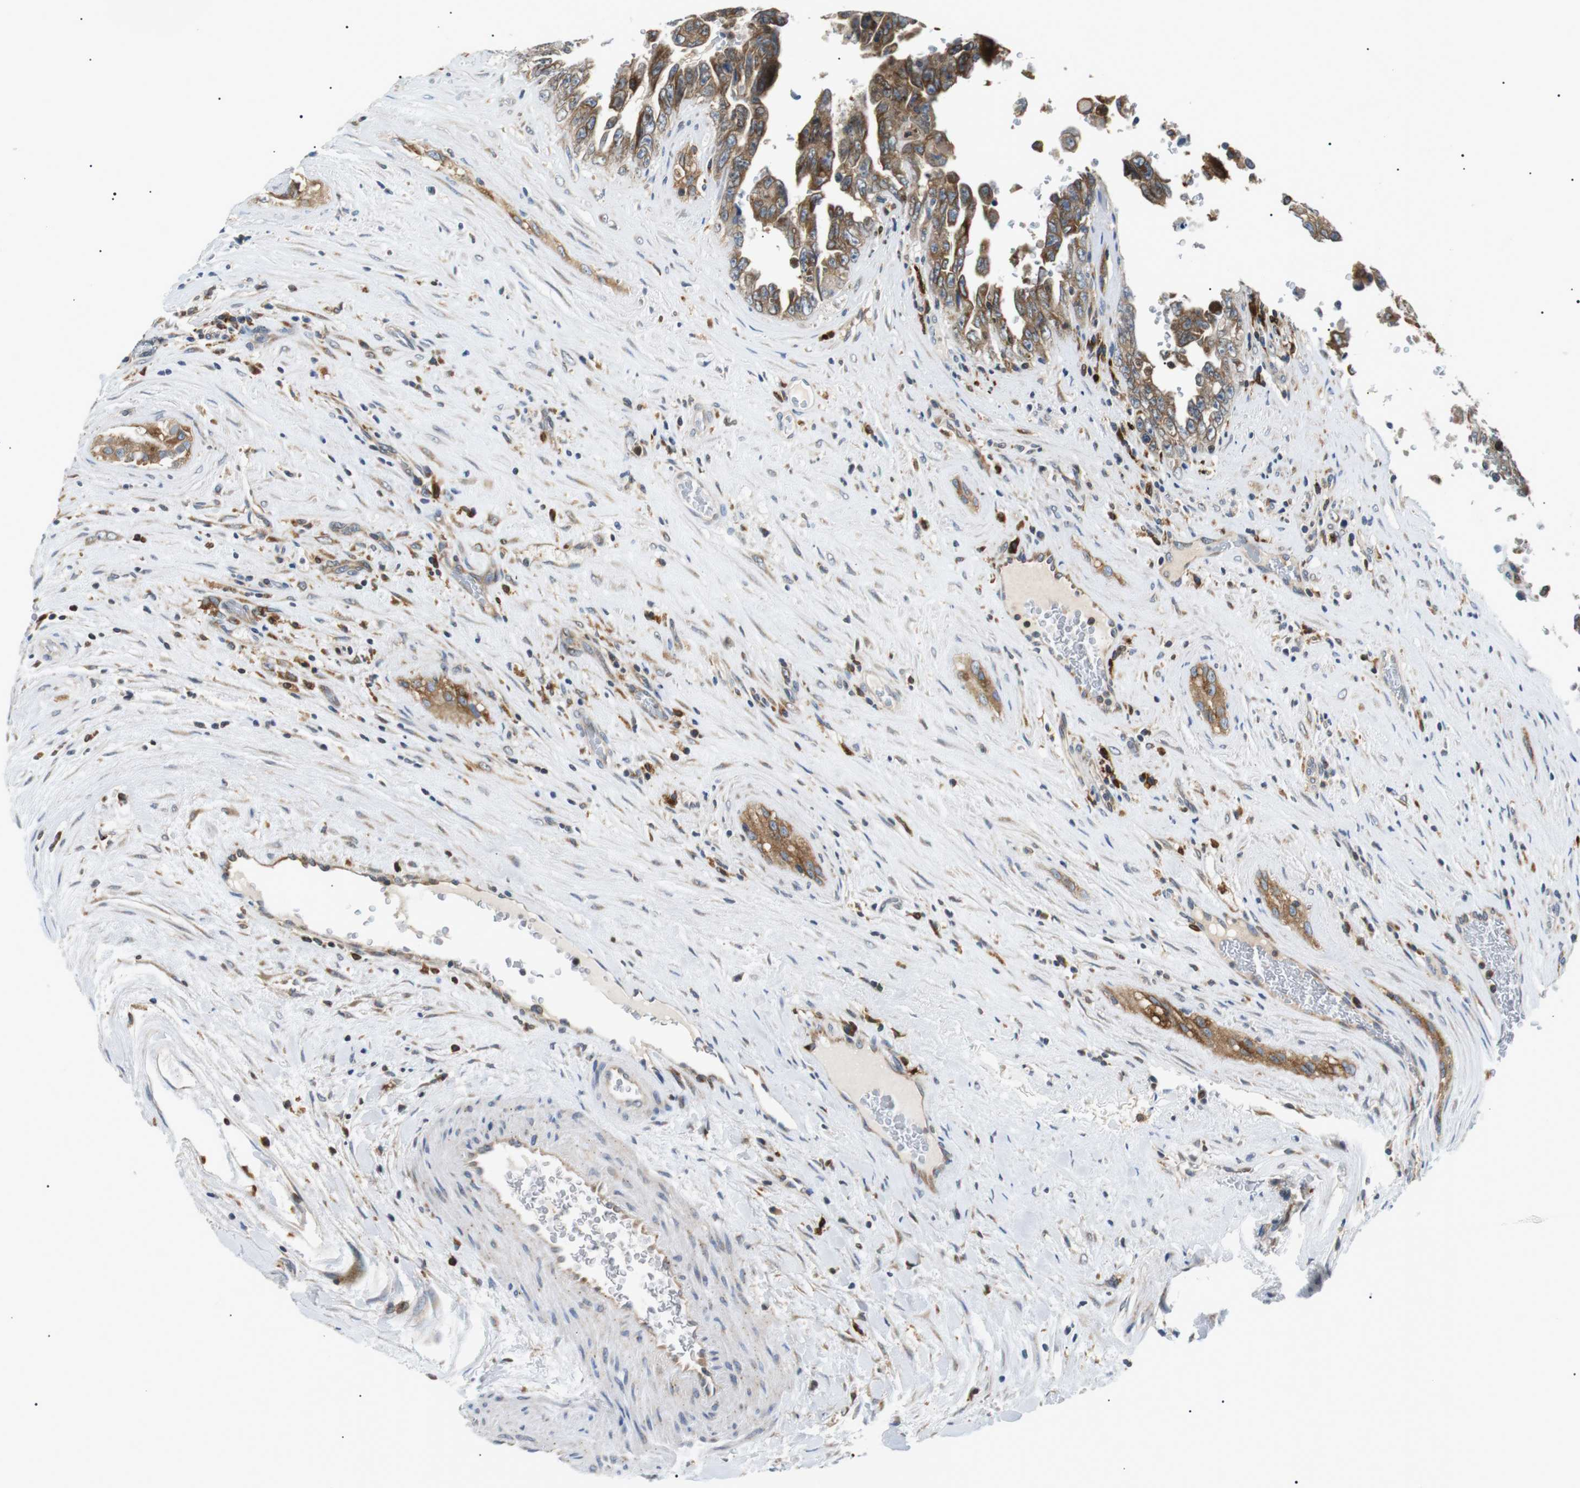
{"staining": {"intensity": "moderate", "quantity": ">75%", "location": "cytoplasmic/membranous"}, "tissue": "testis cancer", "cell_type": "Tumor cells", "image_type": "cancer", "snomed": [{"axis": "morphology", "description": "Carcinoma, Embryonal, NOS"}, {"axis": "topography", "description": "Testis"}], "caption": "Protein expression analysis of human testis embryonal carcinoma reveals moderate cytoplasmic/membranous expression in approximately >75% of tumor cells.", "gene": "RAB9A", "patient": {"sex": "male", "age": 28}}